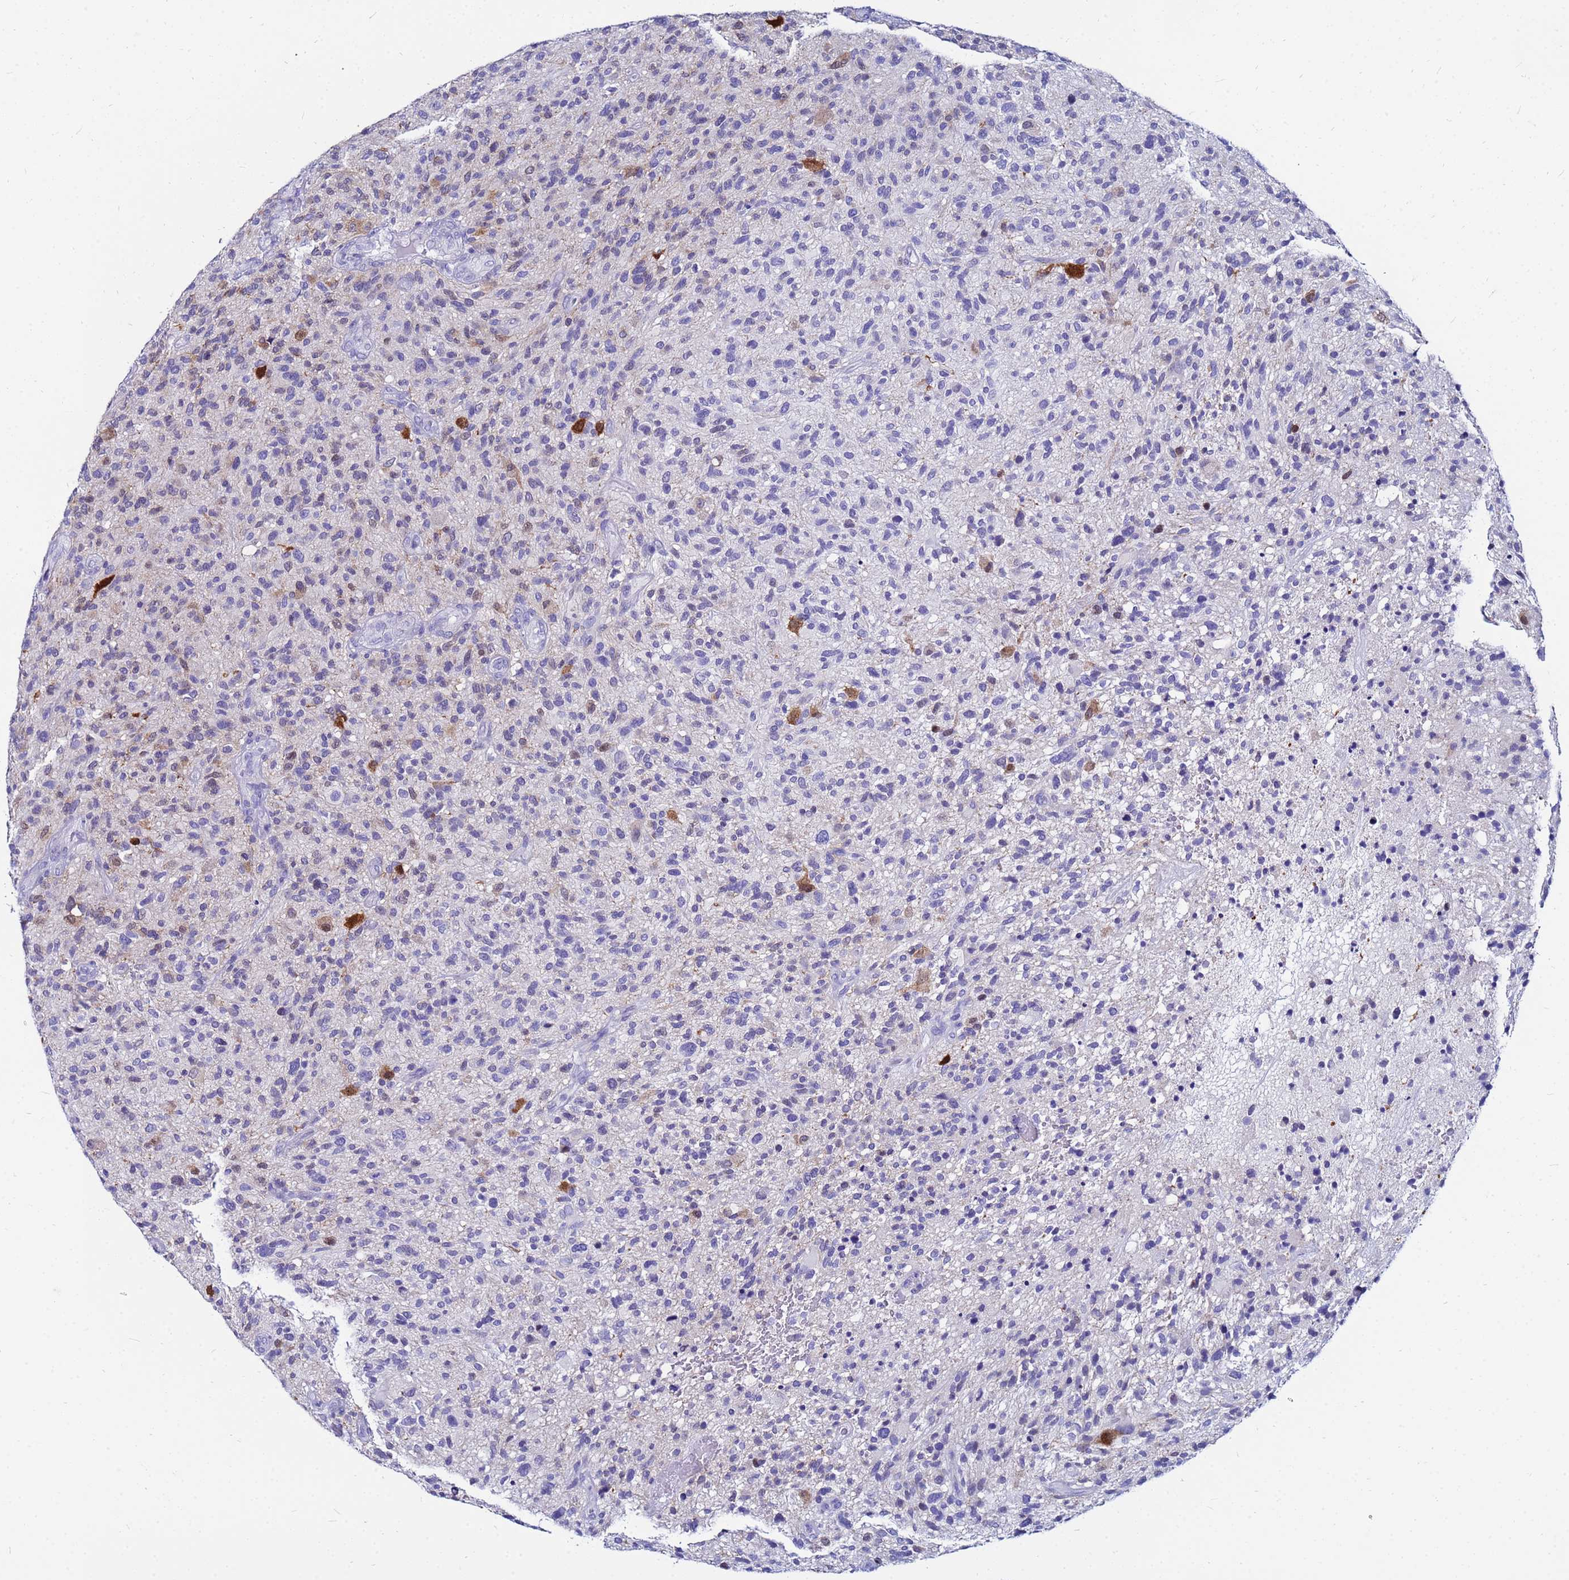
{"staining": {"intensity": "negative", "quantity": "none", "location": "none"}, "tissue": "glioma", "cell_type": "Tumor cells", "image_type": "cancer", "snomed": [{"axis": "morphology", "description": "Glioma, malignant, High grade"}, {"axis": "topography", "description": "Brain"}], "caption": "The immunohistochemistry (IHC) micrograph has no significant positivity in tumor cells of glioma tissue. (Immunohistochemistry, brightfield microscopy, high magnification).", "gene": "PPP1R14C", "patient": {"sex": "male", "age": 47}}